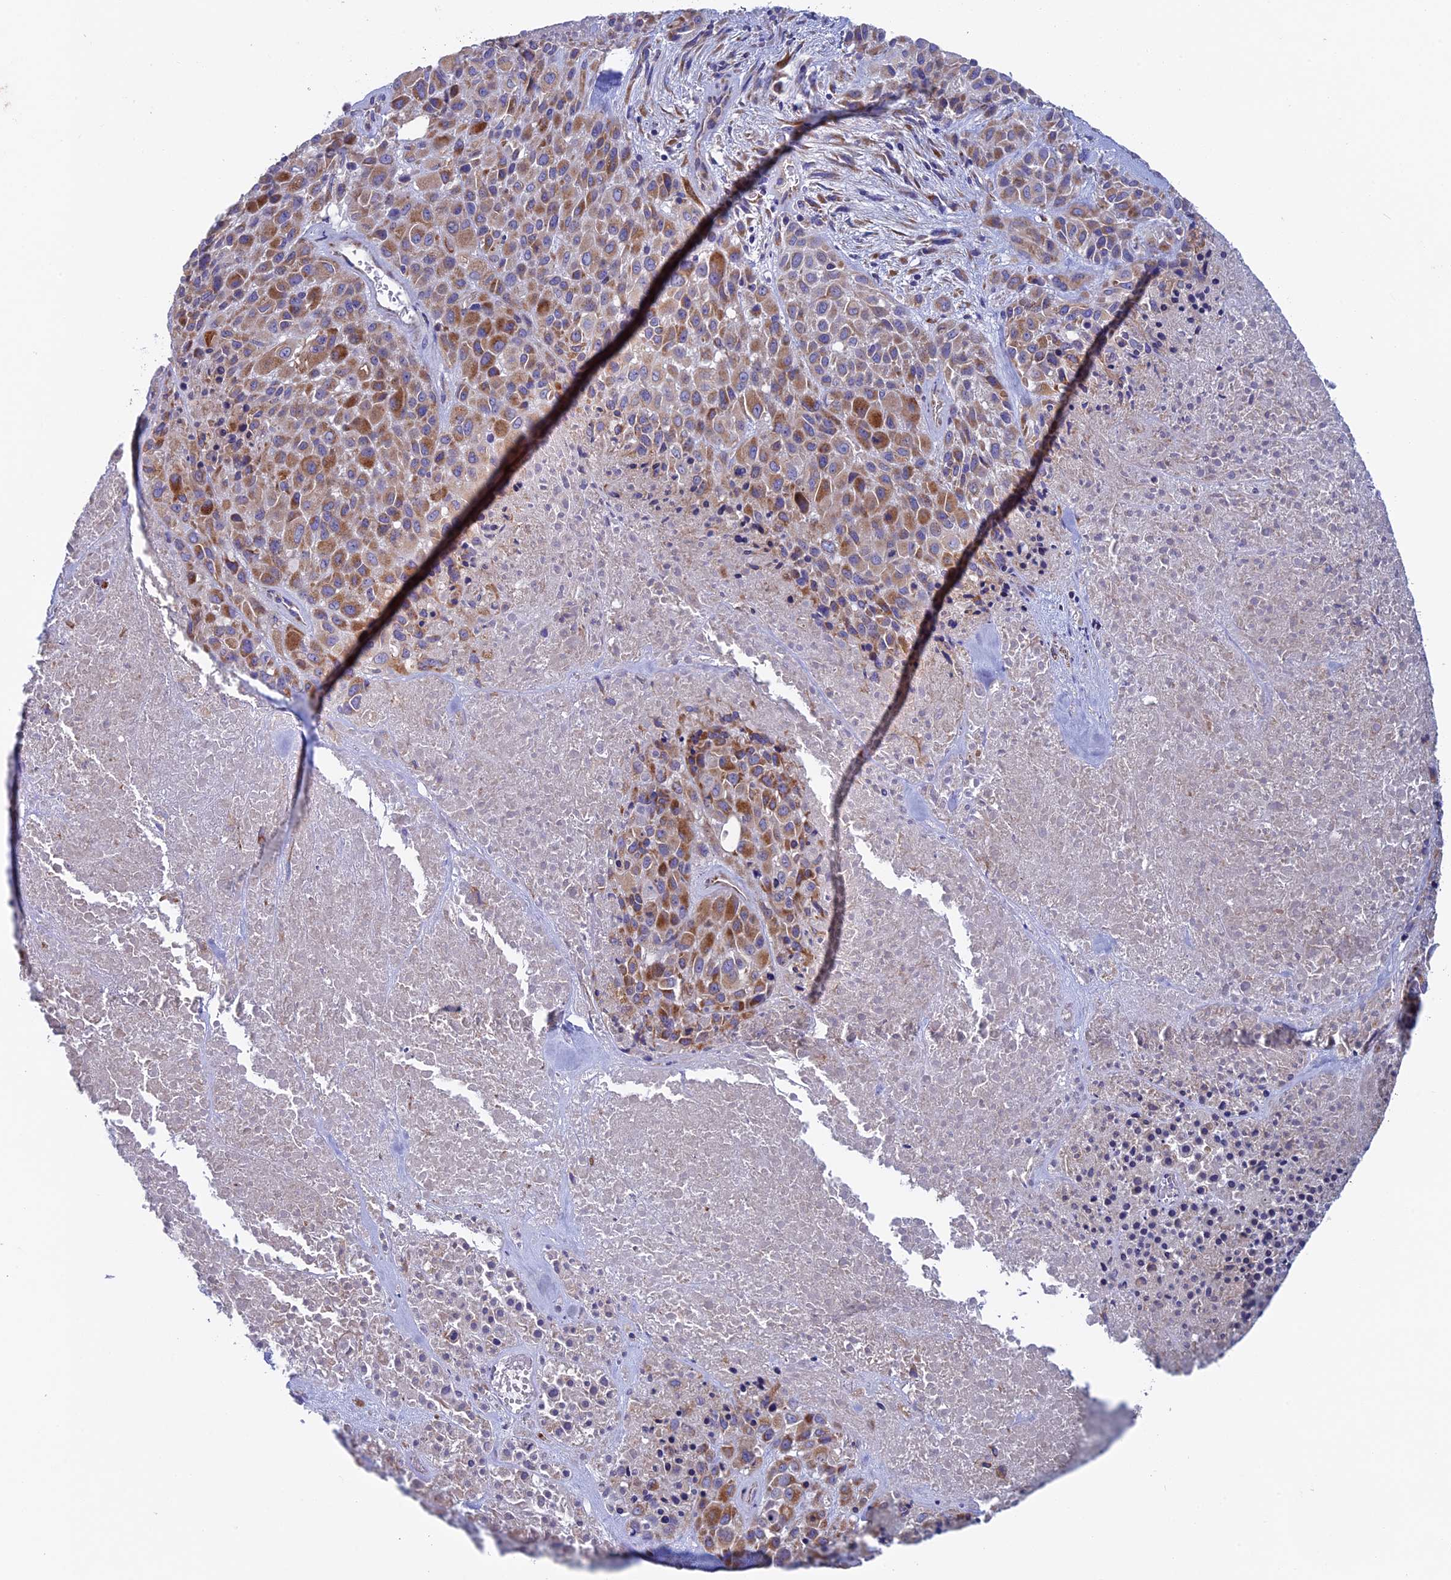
{"staining": {"intensity": "moderate", "quantity": ">75%", "location": "cytoplasmic/membranous"}, "tissue": "melanoma", "cell_type": "Tumor cells", "image_type": "cancer", "snomed": [{"axis": "morphology", "description": "Malignant melanoma, Metastatic site"}, {"axis": "topography", "description": "Skin"}], "caption": "Immunohistochemistry of human melanoma shows medium levels of moderate cytoplasmic/membranous staining in approximately >75% of tumor cells.", "gene": "SLC15A5", "patient": {"sex": "female", "age": 81}}